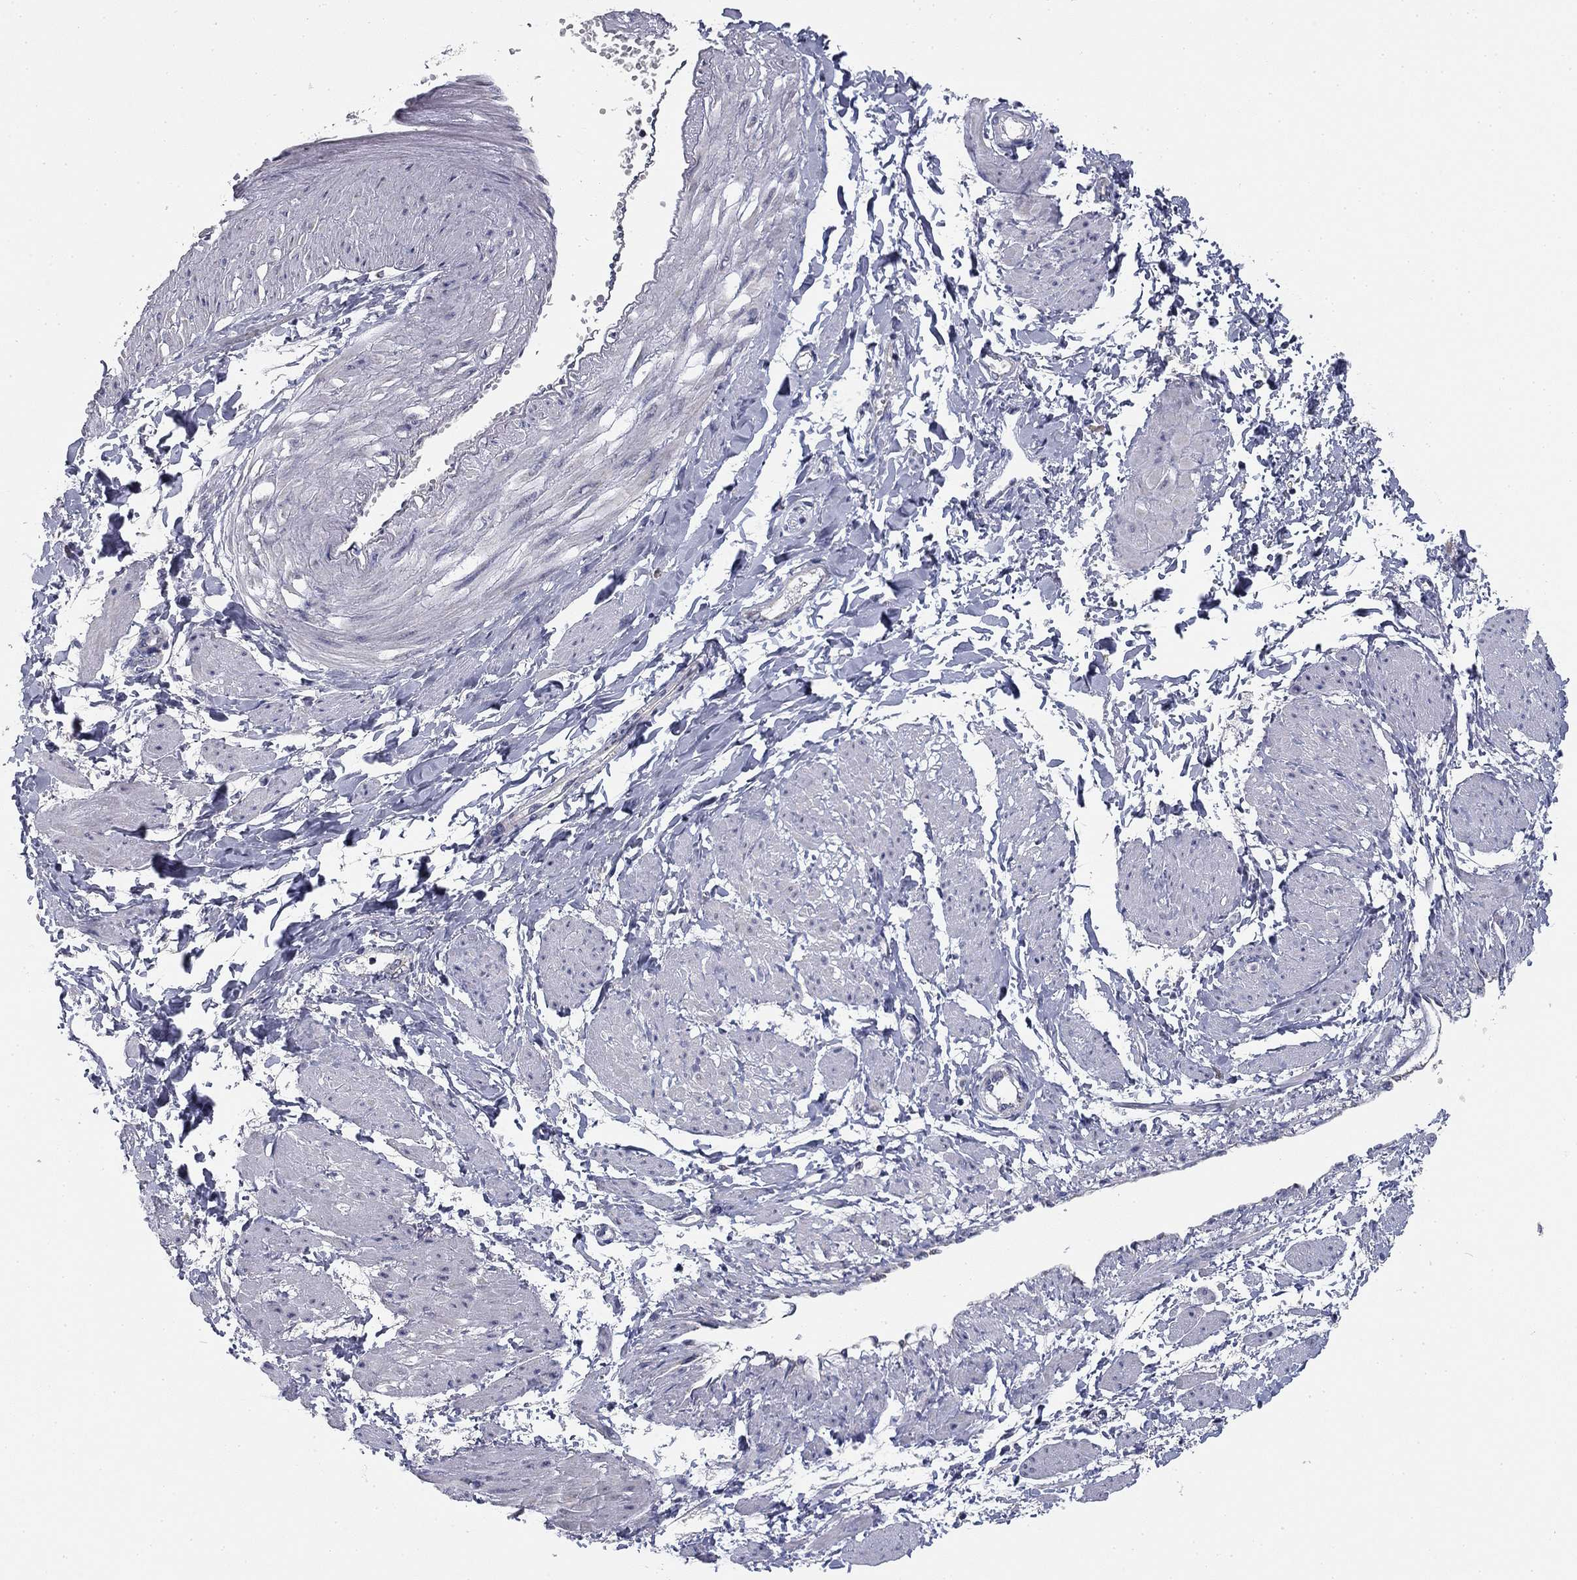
{"staining": {"intensity": "negative", "quantity": "none", "location": "none"}, "tissue": "smooth muscle", "cell_type": "Smooth muscle cells", "image_type": "normal", "snomed": [{"axis": "morphology", "description": "Normal tissue, NOS"}, {"axis": "topography", "description": "Smooth muscle"}, {"axis": "topography", "description": "Uterus"}], "caption": "Micrograph shows no significant protein positivity in smooth muscle cells of unremarkable smooth muscle.", "gene": "SLC2A9", "patient": {"sex": "female", "age": 39}}